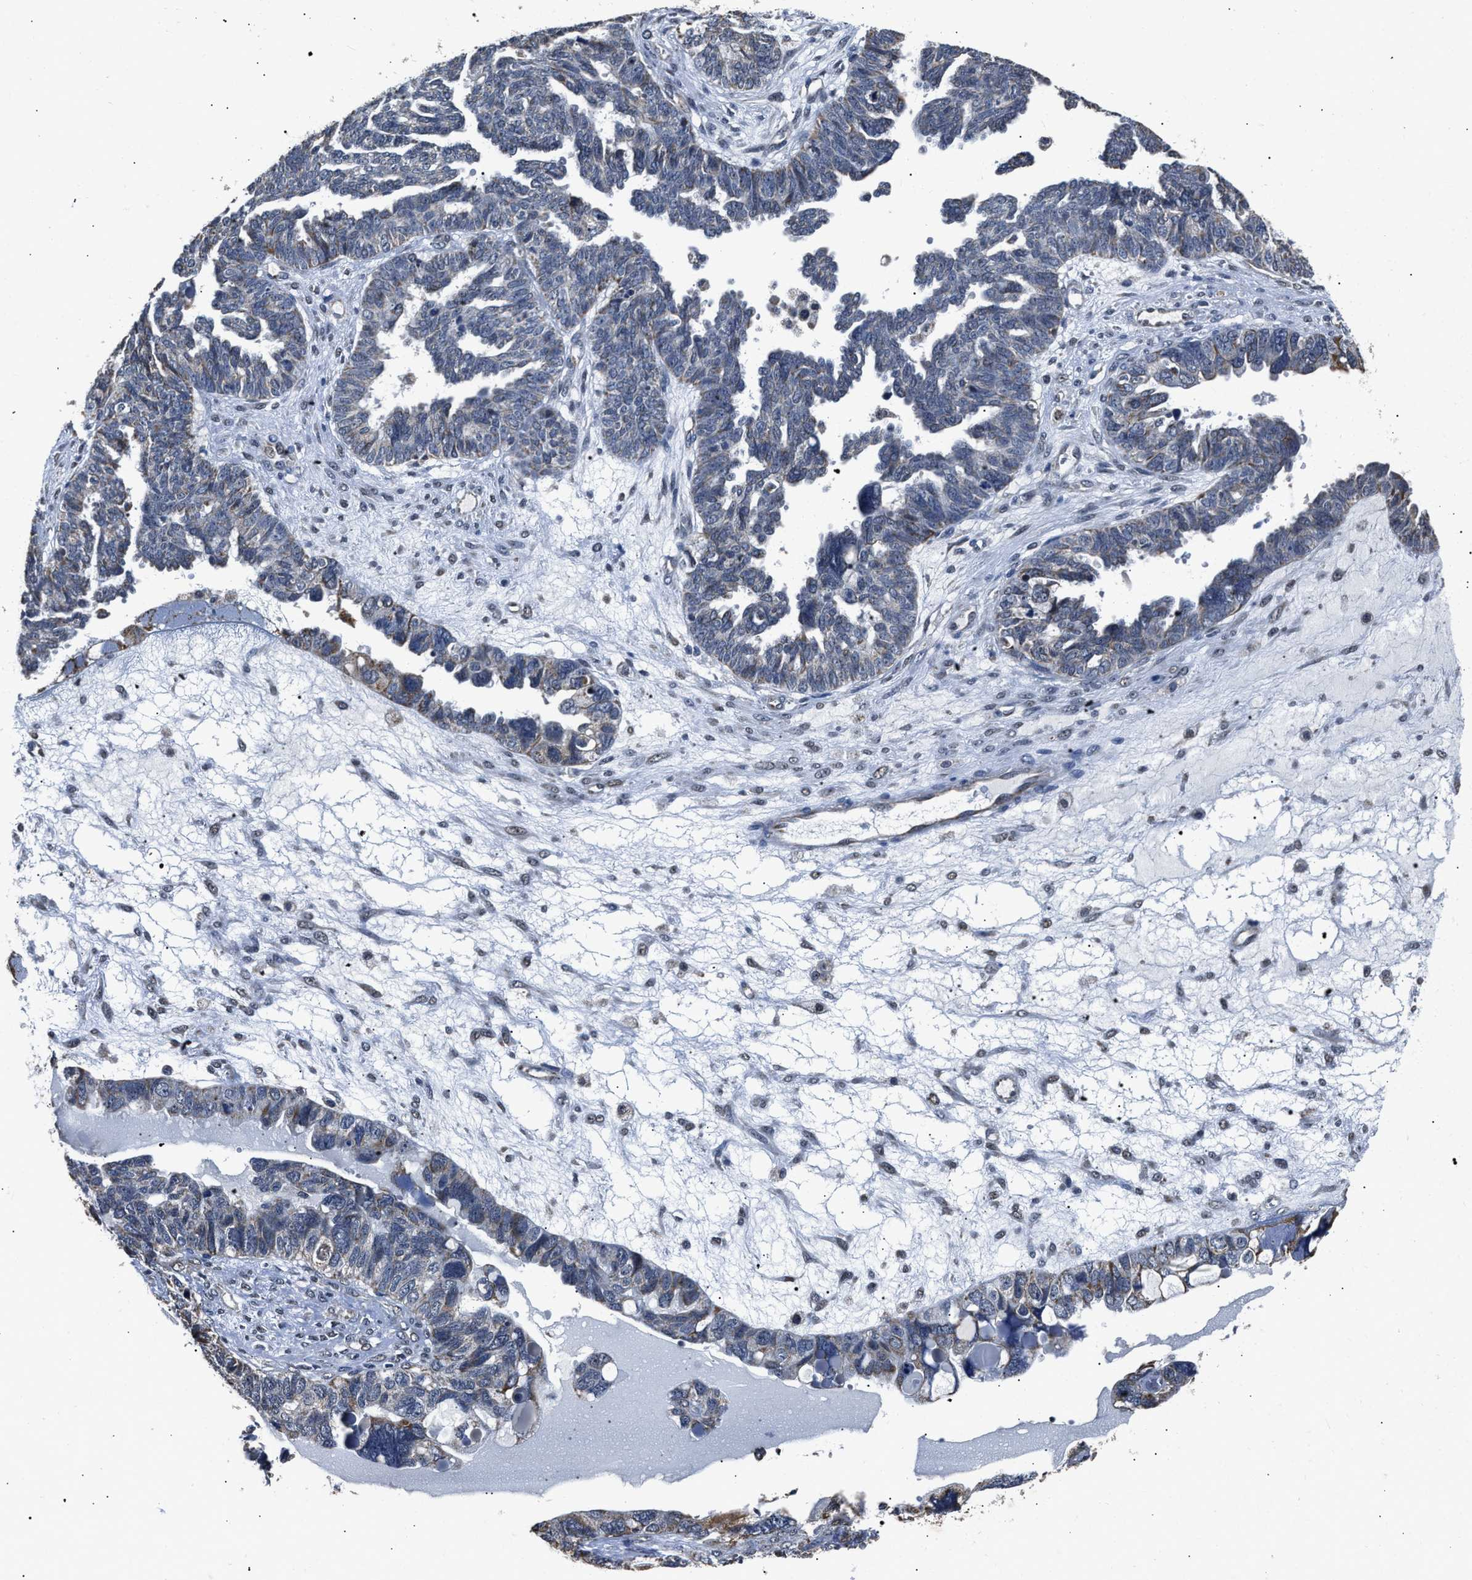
{"staining": {"intensity": "weak", "quantity": "<25%", "location": "cytoplasmic/membranous"}, "tissue": "ovarian cancer", "cell_type": "Tumor cells", "image_type": "cancer", "snomed": [{"axis": "morphology", "description": "Cystadenocarcinoma, serous, NOS"}, {"axis": "topography", "description": "Ovary"}], "caption": "There is no significant expression in tumor cells of ovarian serous cystadenocarcinoma.", "gene": "NSUN5", "patient": {"sex": "female", "age": 79}}